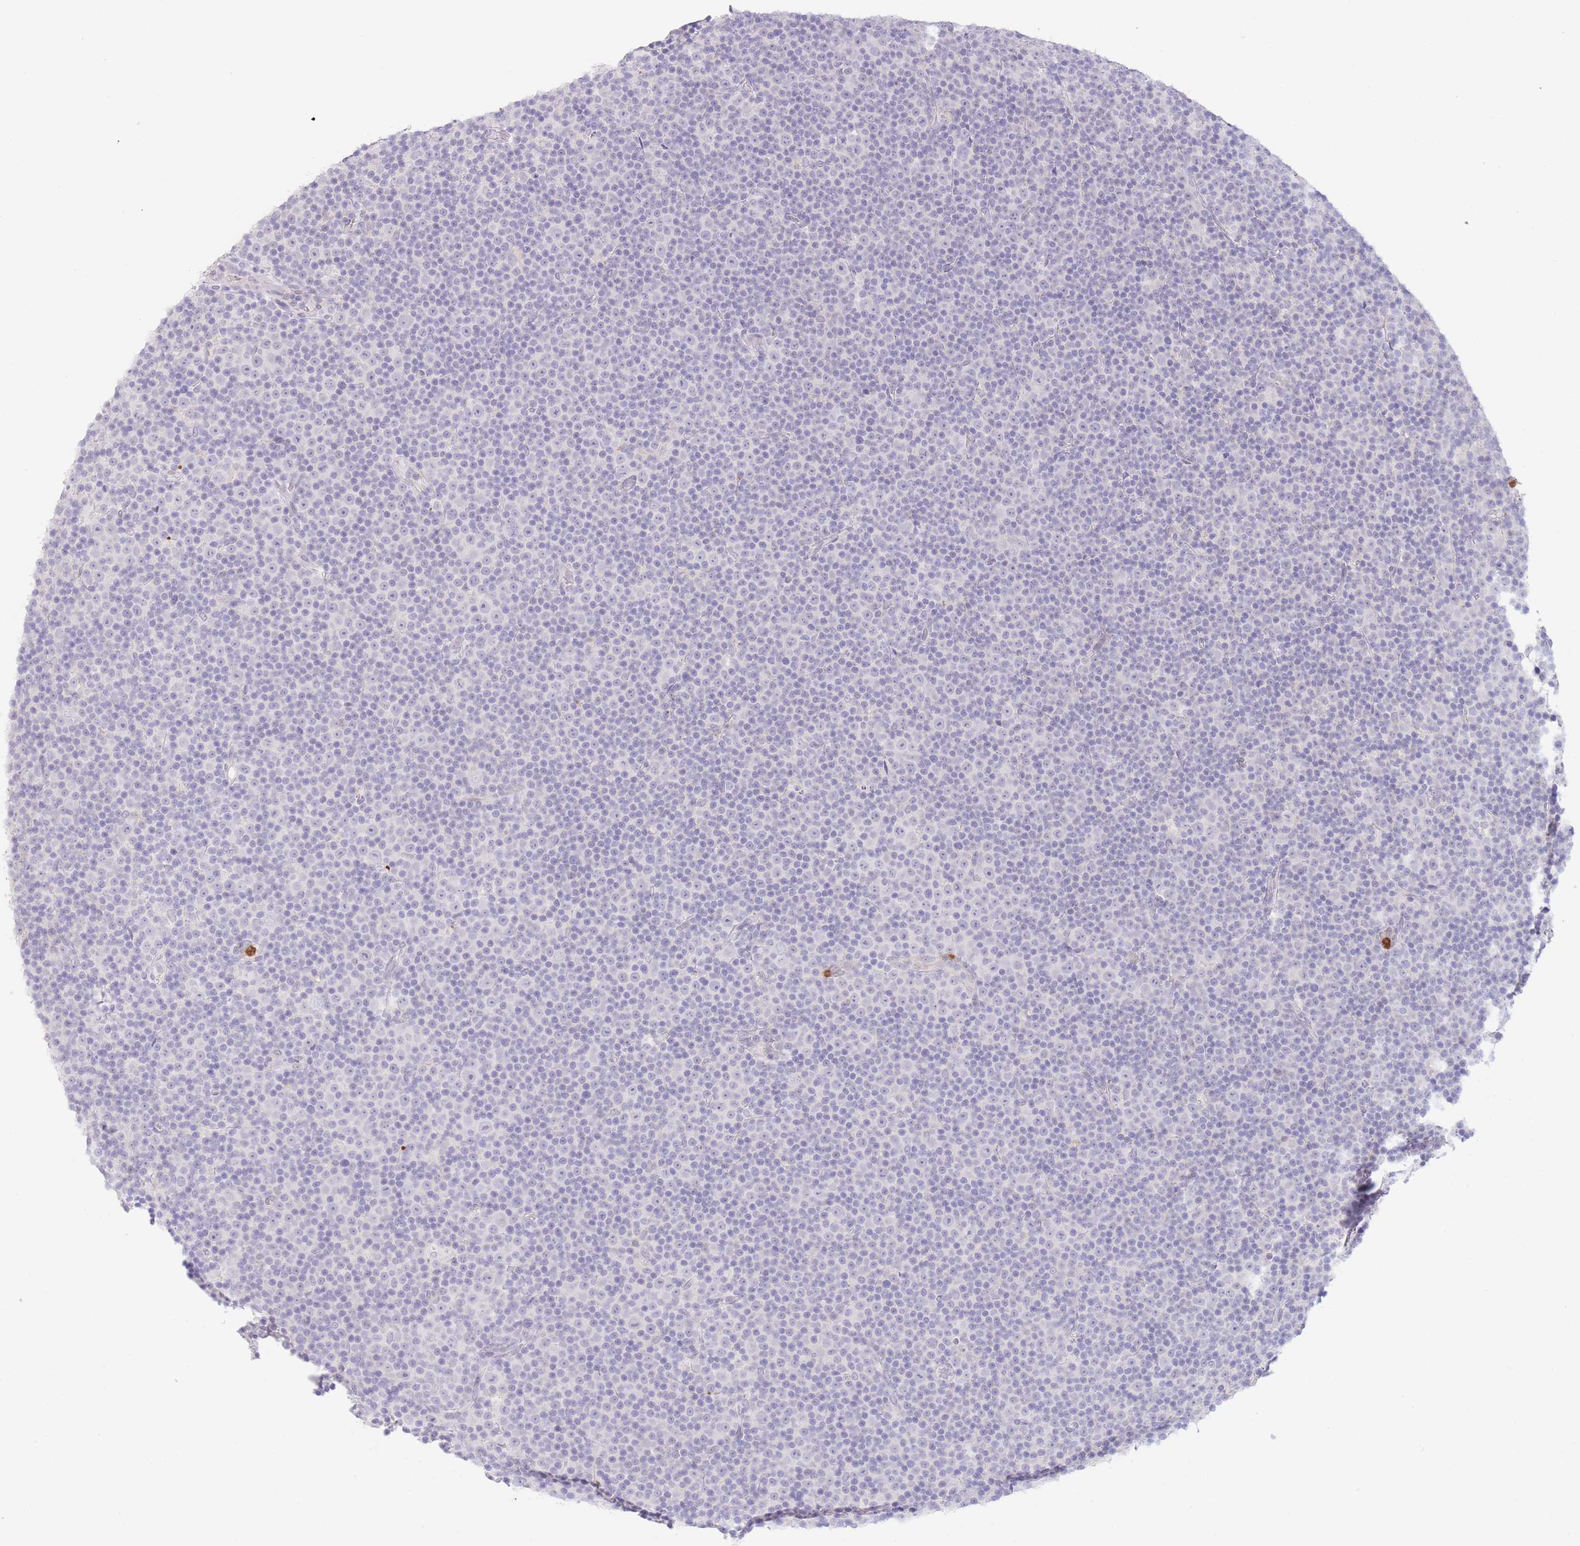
{"staining": {"intensity": "negative", "quantity": "none", "location": "none"}, "tissue": "lymphoma", "cell_type": "Tumor cells", "image_type": "cancer", "snomed": [{"axis": "morphology", "description": "Malignant lymphoma, non-Hodgkin's type, Low grade"}, {"axis": "topography", "description": "Lymph node"}], "caption": "This is an IHC micrograph of low-grade malignant lymphoma, non-Hodgkin's type. There is no expression in tumor cells.", "gene": "LCLAT1", "patient": {"sex": "female", "age": 67}}